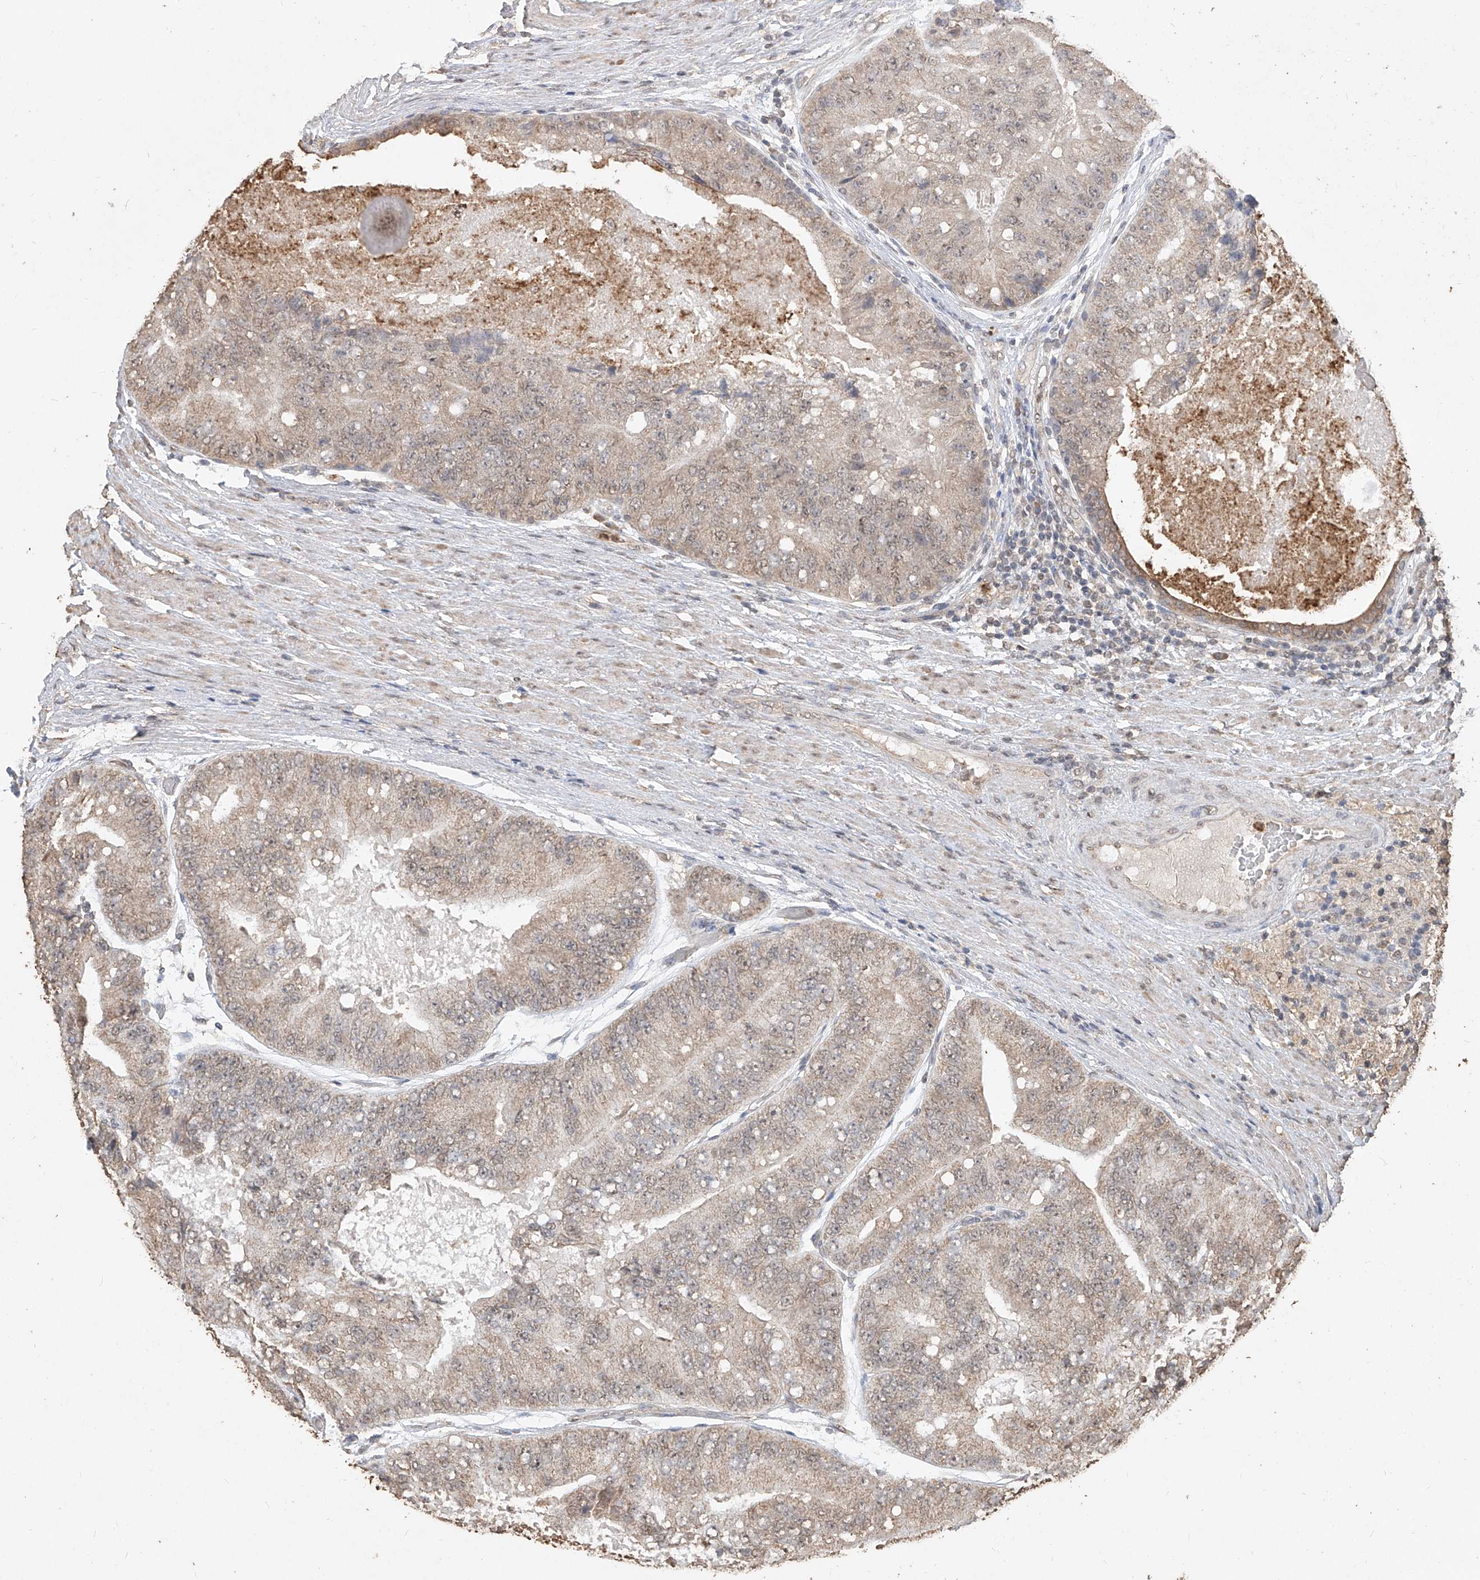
{"staining": {"intensity": "weak", "quantity": ">75%", "location": "cytoplasmic/membranous,nuclear"}, "tissue": "prostate cancer", "cell_type": "Tumor cells", "image_type": "cancer", "snomed": [{"axis": "morphology", "description": "Adenocarcinoma, High grade"}, {"axis": "topography", "description": "Prostate"}], "caption": "The immunohistochemical stain labels weak cytoplasmic/membranous and nuclear positivity in tumor cells of prostate cancer tissue.", "gene": "ELOVL1", "patient": {"sex": "male", "age": 70}}